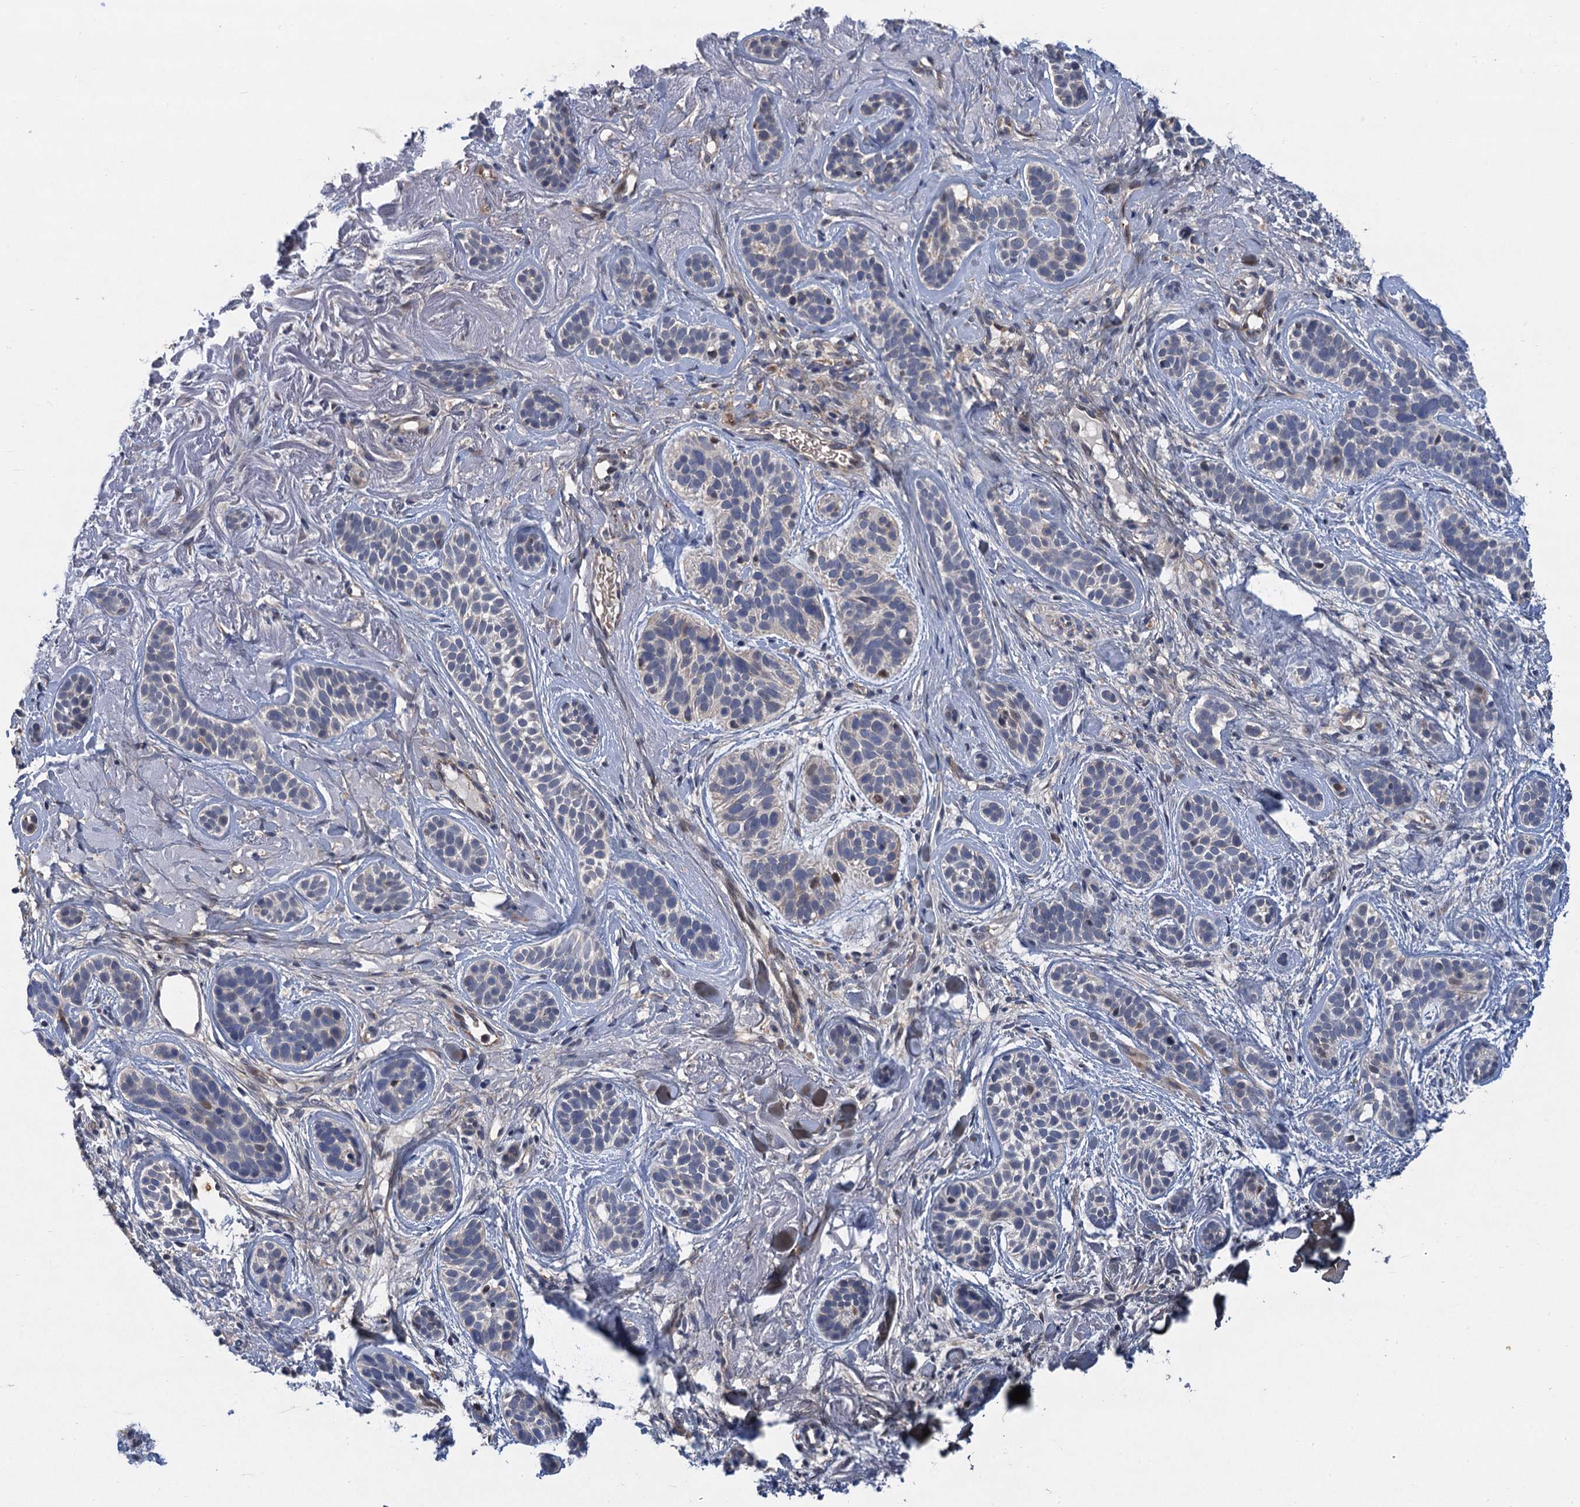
{"staining": {"intensity": "negative", "quantity": "none", "location": "none"}, "tissue": "skin cancer", "cell_type": "Tumor cells", "image_type": "cancer", "snomed": [{"axis": "morphology", "description": "Basal cell carcinoma"}, {"axis": "topography", "description": "Skin"}], "caption": "This is a image of IHC staining of basal cell carcinoma (skin), which shows no positivity in tumor cells.", "gene": "TRAF7", "patient": {"sex": "male", "age": 71}}